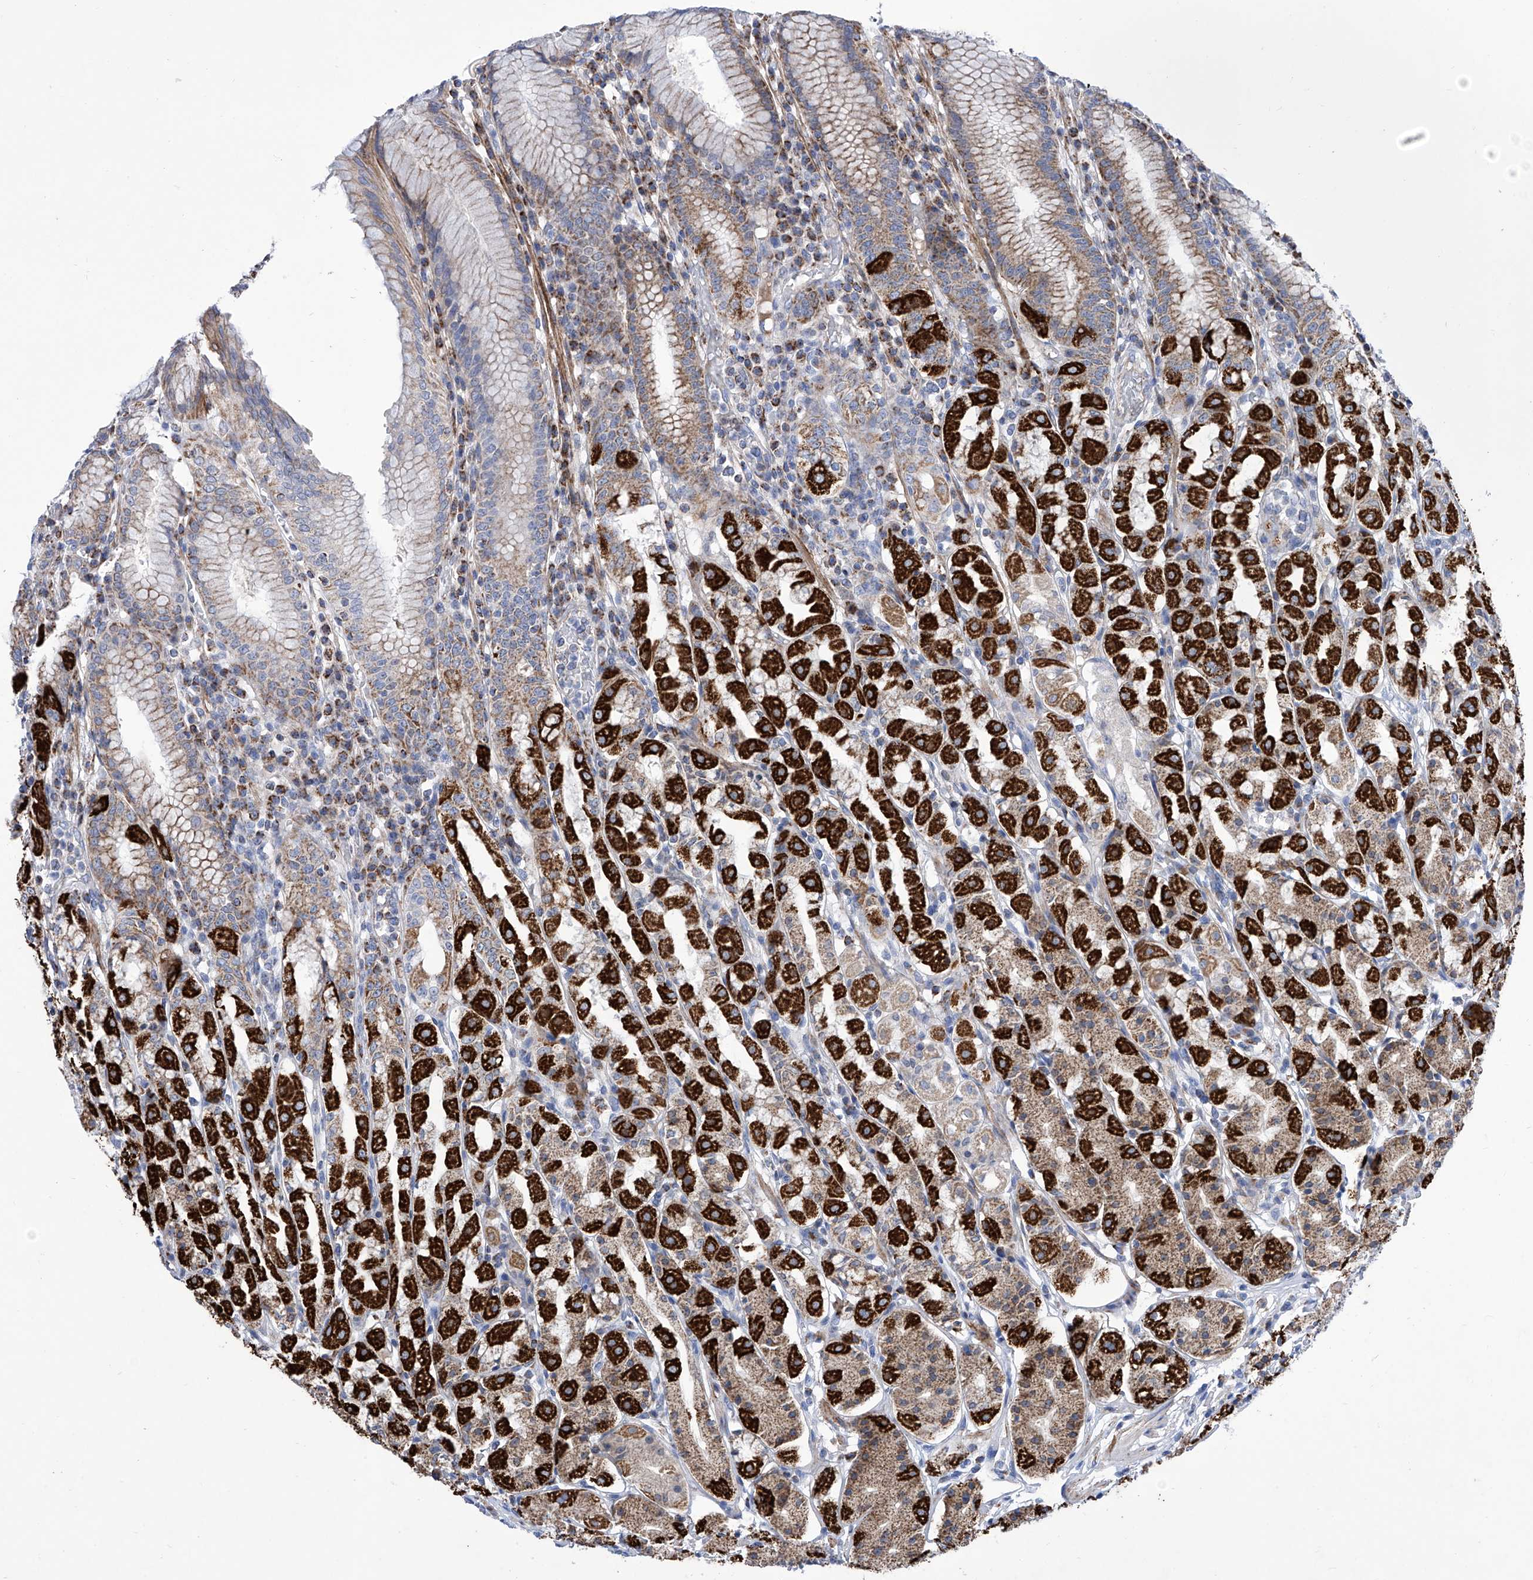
{"staining": {"intensity": "strong", "quantity": "25%-75%", "location": "cytoplasmic/membranous"}, "tissue": "stomach", "cell_type": "Glandular cells", "image_type": "normal", "snomed": [{"axis": "morphology", "description": "Normal tissue, NOS"}, {"axis": "topography", "description": "Stomach"}, {"axis": "topography", "description": "Stomach, lower"}], "caption": "Stomach stained for a protein (brown) shows strong cytoplasmic/membranous positive positivity in about 25%-75% of glandular cells.", "gene": "SRBD1", "patient": {"sex": "female", "age": 56}}